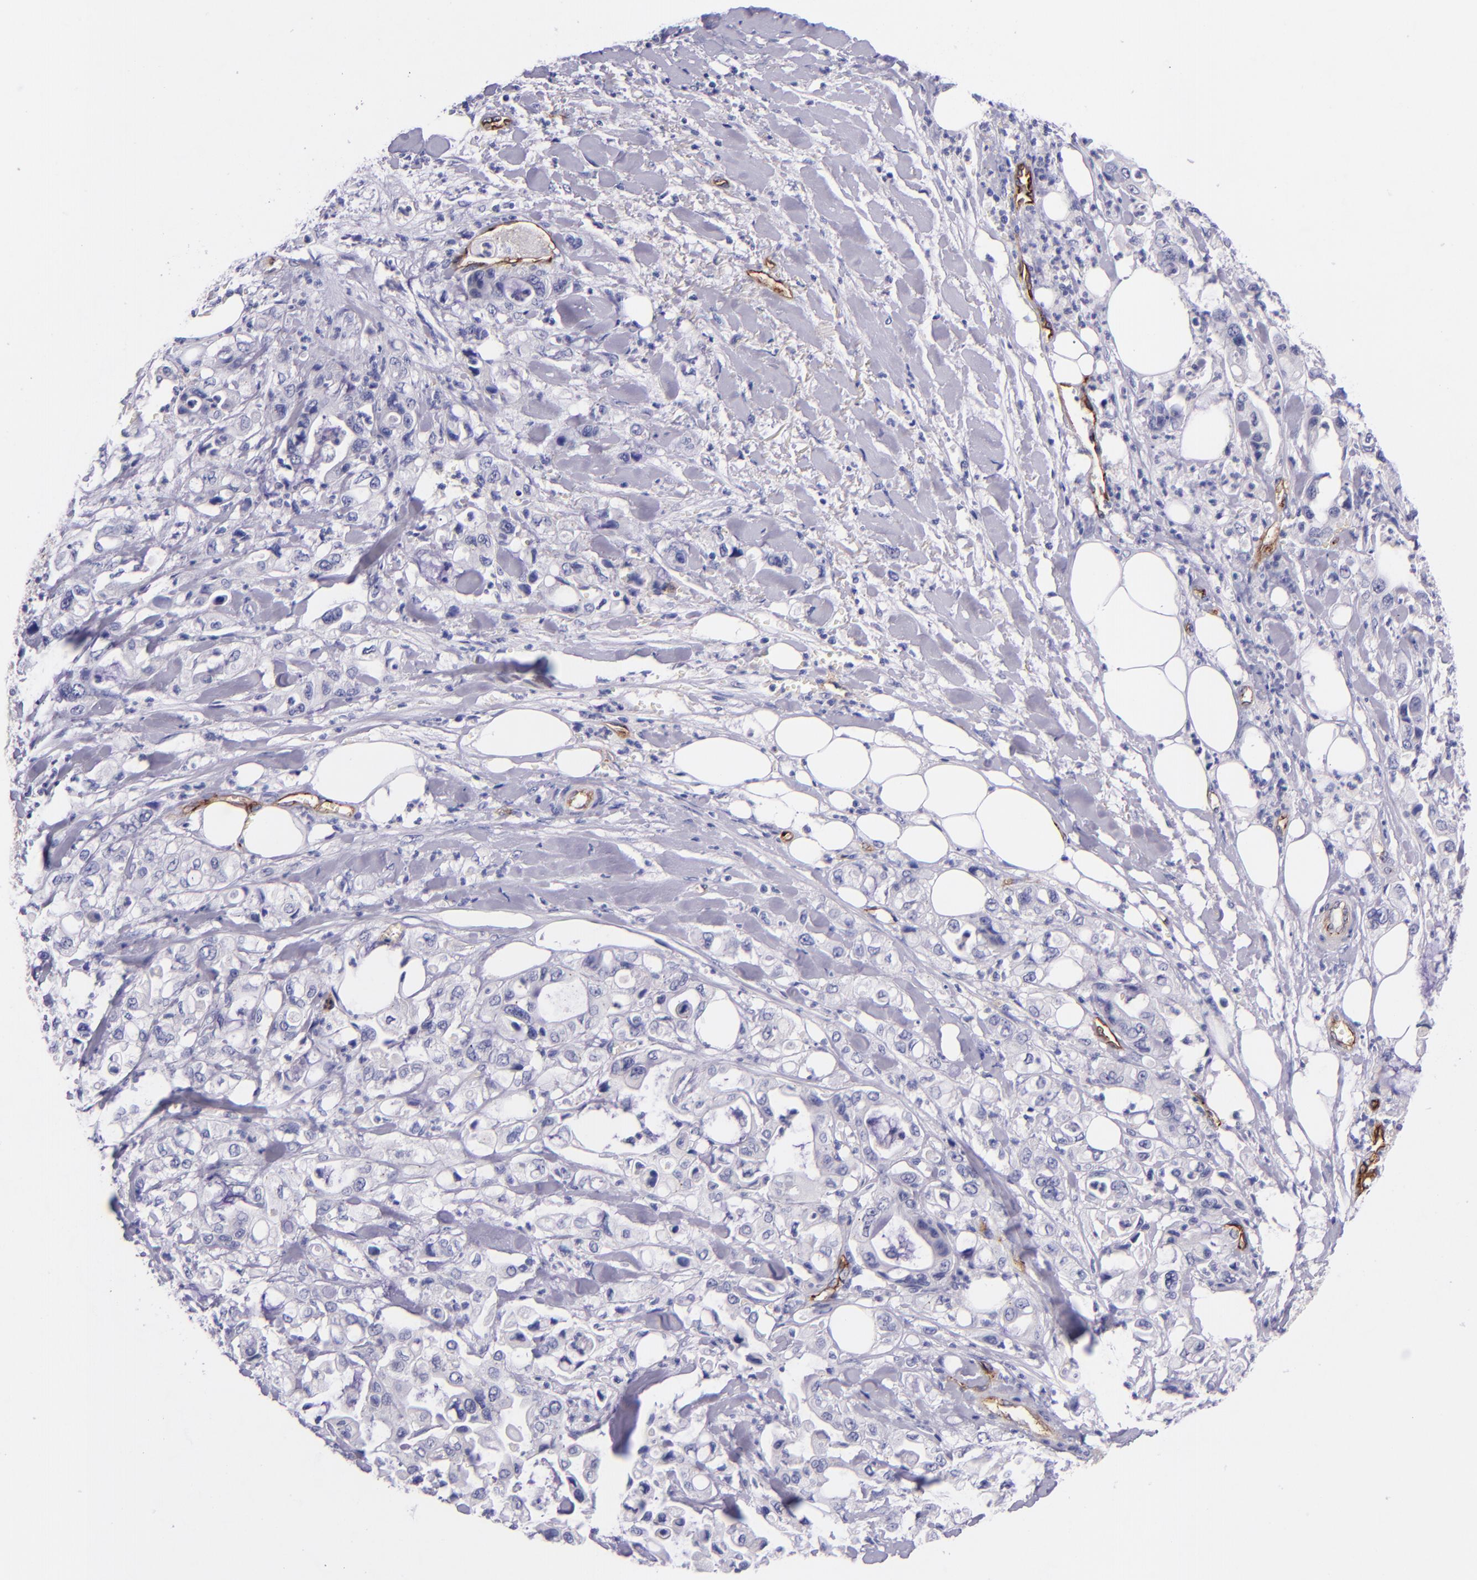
{"staining": {"intensity": "negative", "quantity": "none", "location": "none"}, "tissue": "pancreatic cancer", "cell_type": "Tumor cells", "image_type": "cancer", "snomed": [{"axis": "morphology", "description": "Adenocarcinoma, NOS"}, {"axis": "topography", "description": "Pancreas"}], "caption": "This is a micrograph of immunohistochemistry (IHC) staining of pancreatic adenocarcinoma, which shows no staining in tumor cells.", "gene": "NOS3", "patient": {"sex": "male", "age": 70}}